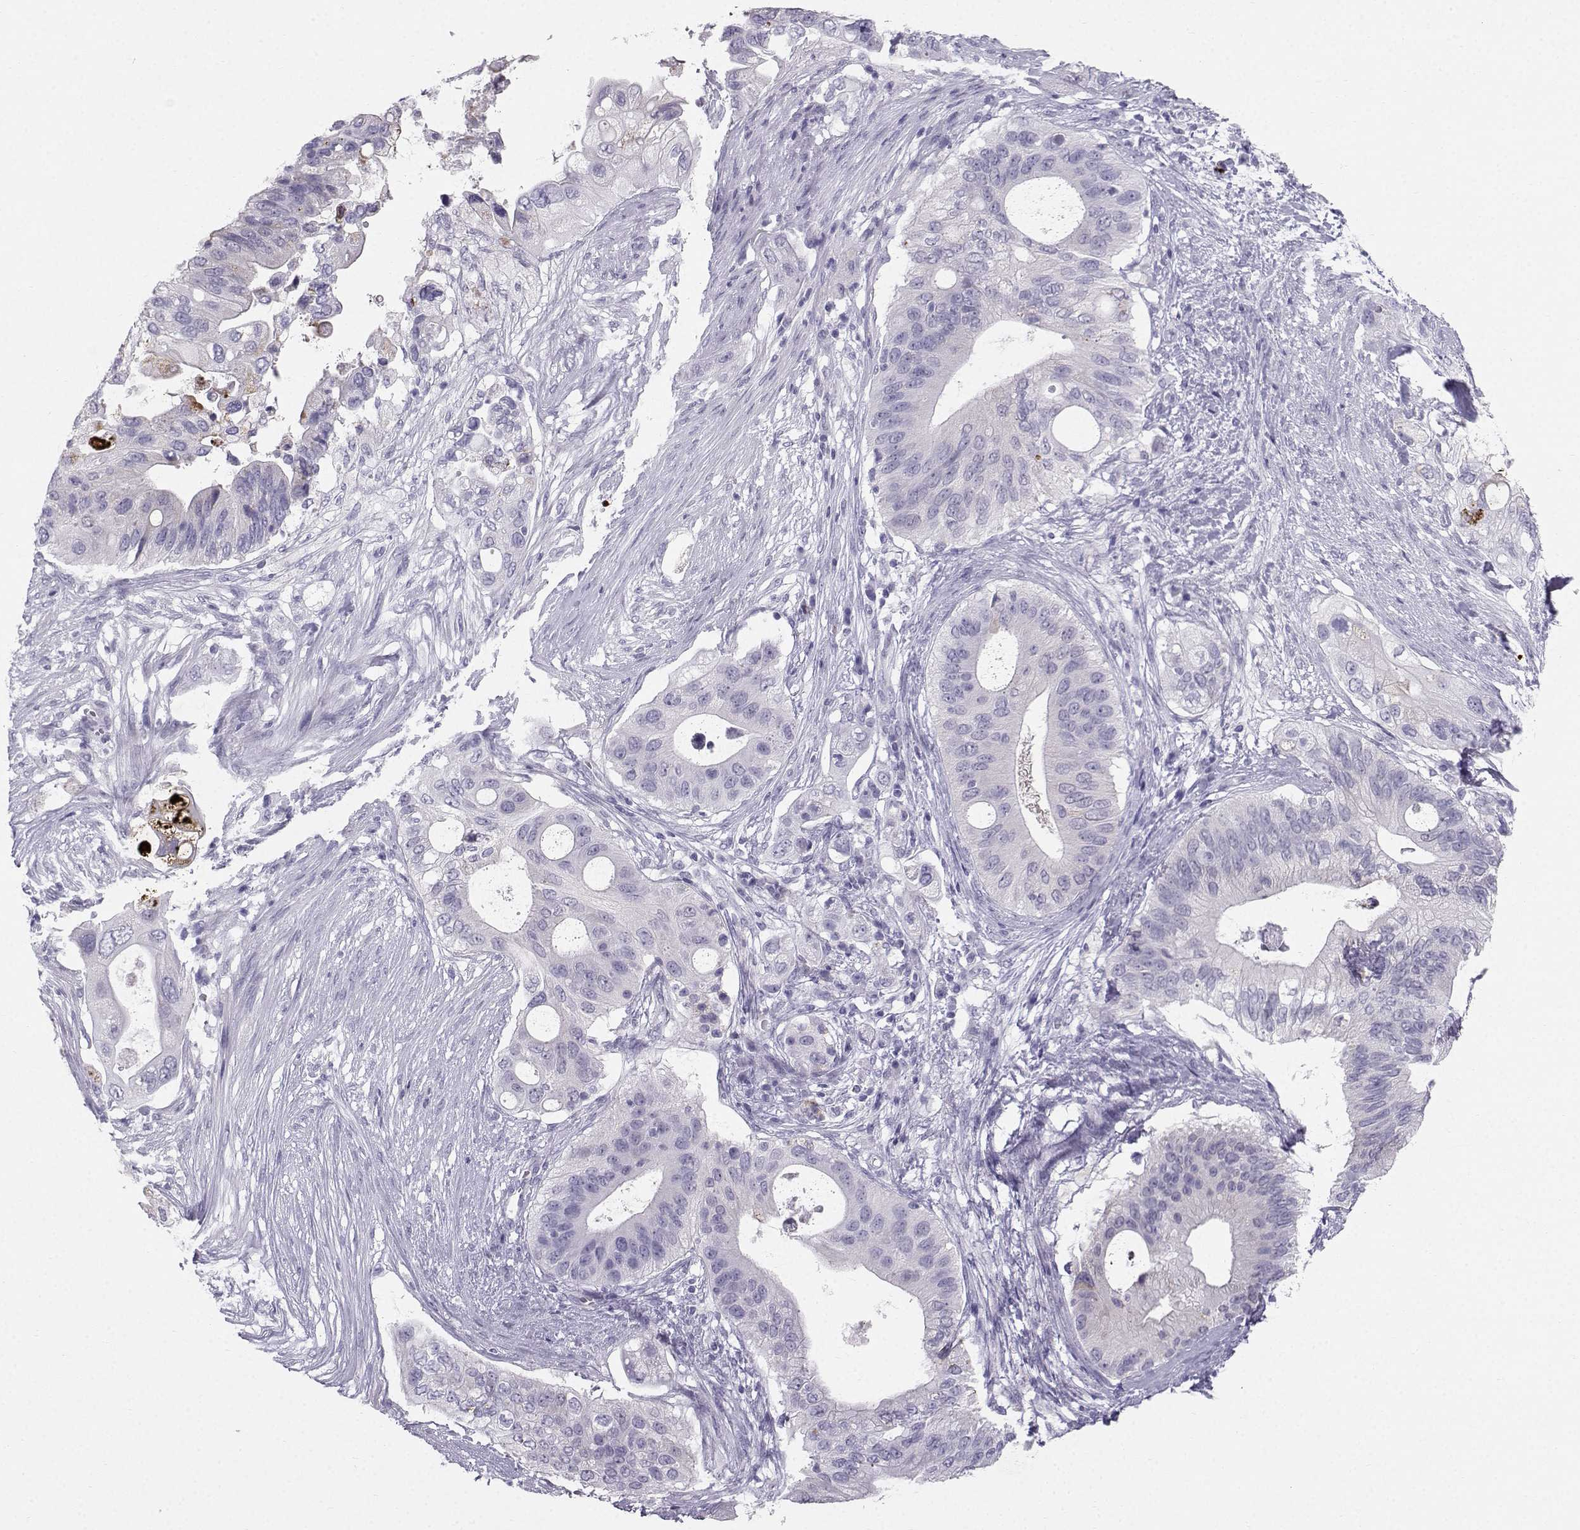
{"staining": {"intensity": "negative", "quantity": "none", "location": "none"}, "tissue": "pancreatic cancer", "cell_type": "Tumor cells", "image_type": "cancer", "snomed": [{"axis": "morphology", "description": "Adenocarcinoma, NOS"}, {"axis": "topography", "description": "Pancreas"}], "caption": "Immunohistochemical staining of adenocarcinoma (pancreatic) exhibits no significant staining in tumor cells. (Brightfield microscopy of DAB (3,3'-diaminobenzidine) immunohistochemistry at high magnification).", "gene": "IQCD", "patient": {"sex": "female", "age": 72}}